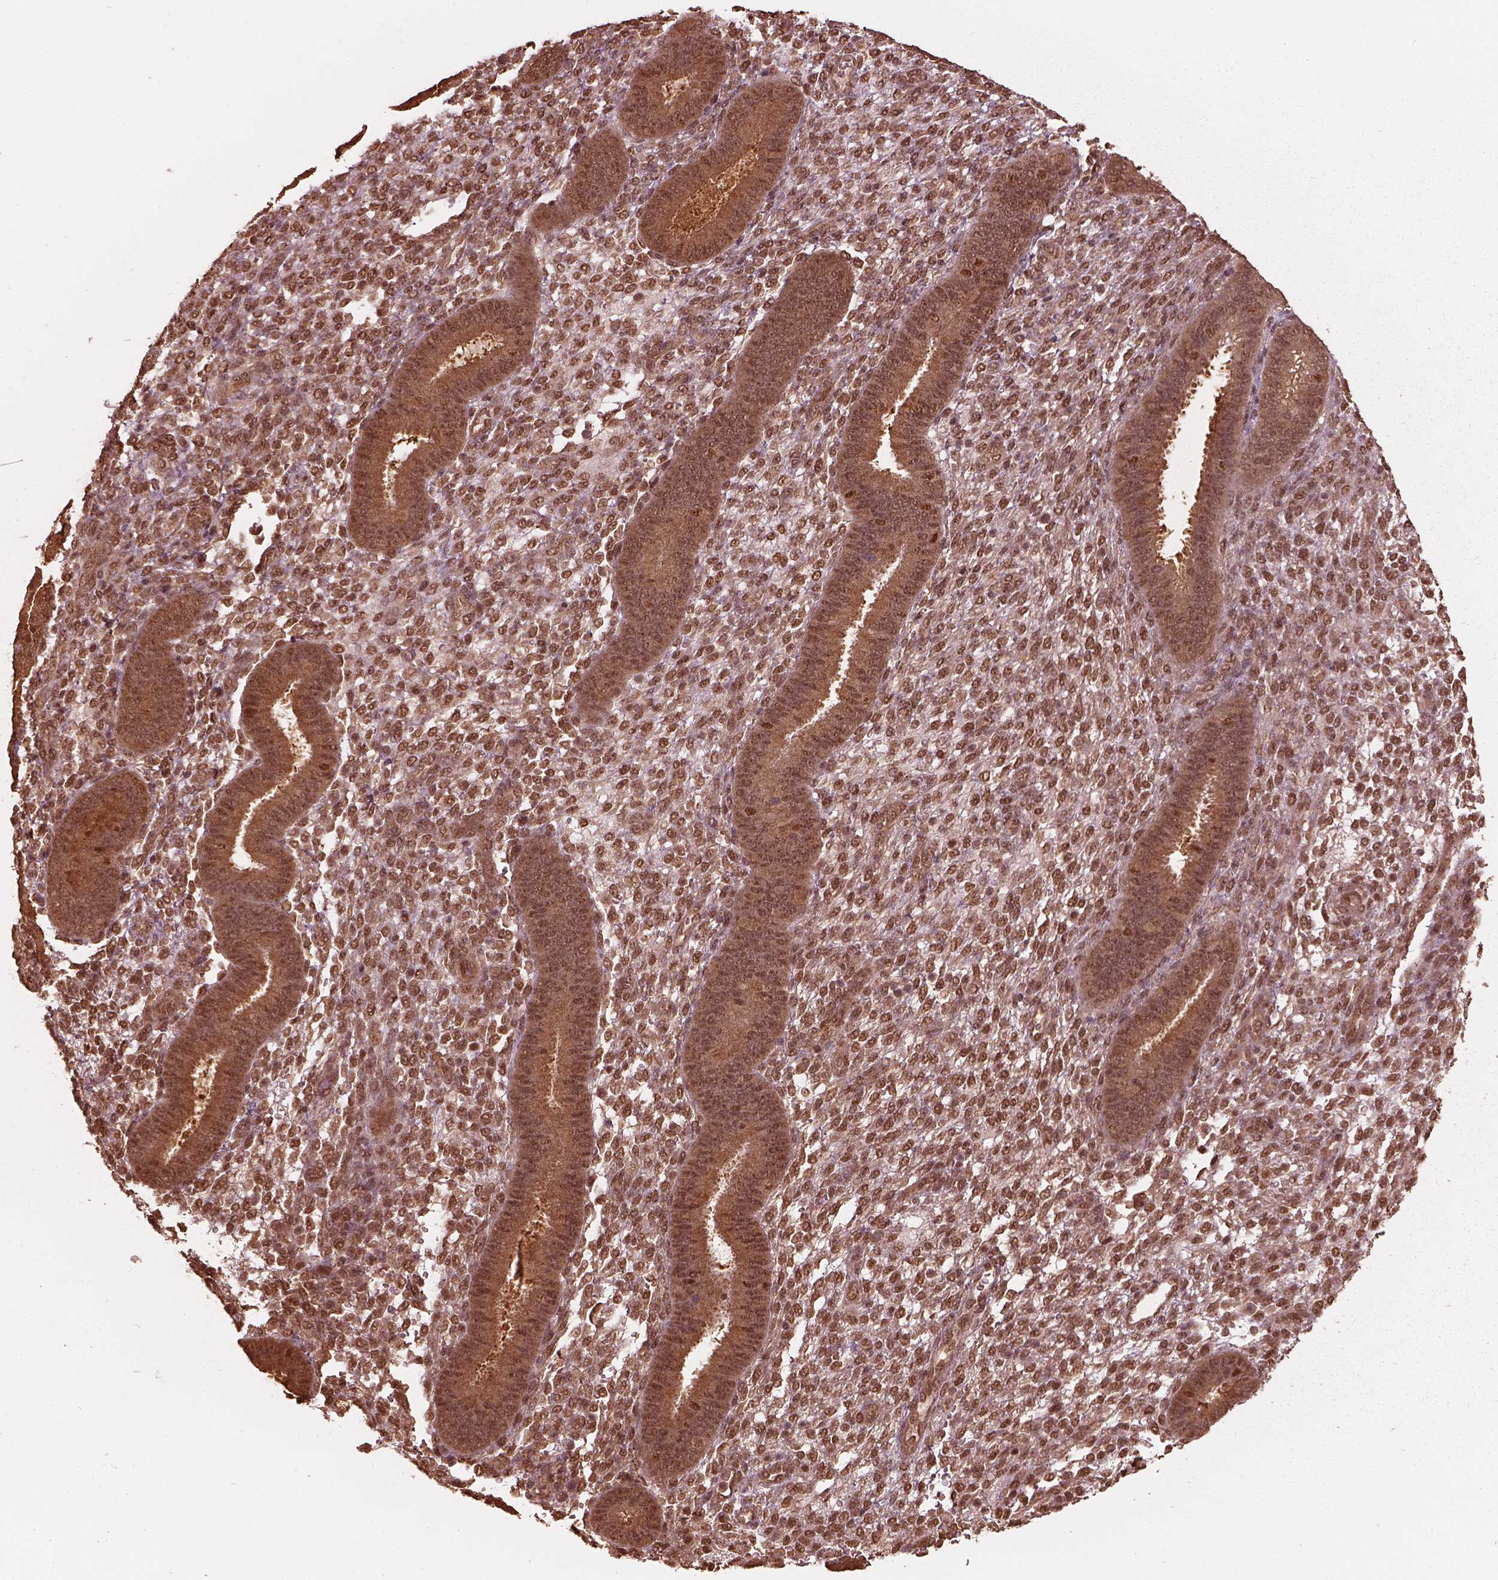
{"staining": {"intensity": "moderate", "quantity": ">75%", "location": "nuclear"}, "tissue": "endometrium", "cell_type": "Cells in endometrial stroma", "image_type": "normal", "snomed": [{"axis": "morphology", "description": "Normal tissue, NOS"}, {"axis": "topography", "description": "Endometrium"}], "caption": "Protein expression analysis of benign endometrium shows moderate nuclear expression in approximately >75% of cells in endometrial stroma.", "gene": "PSMC5", "patient": {"sex": "female", "age": 39}}